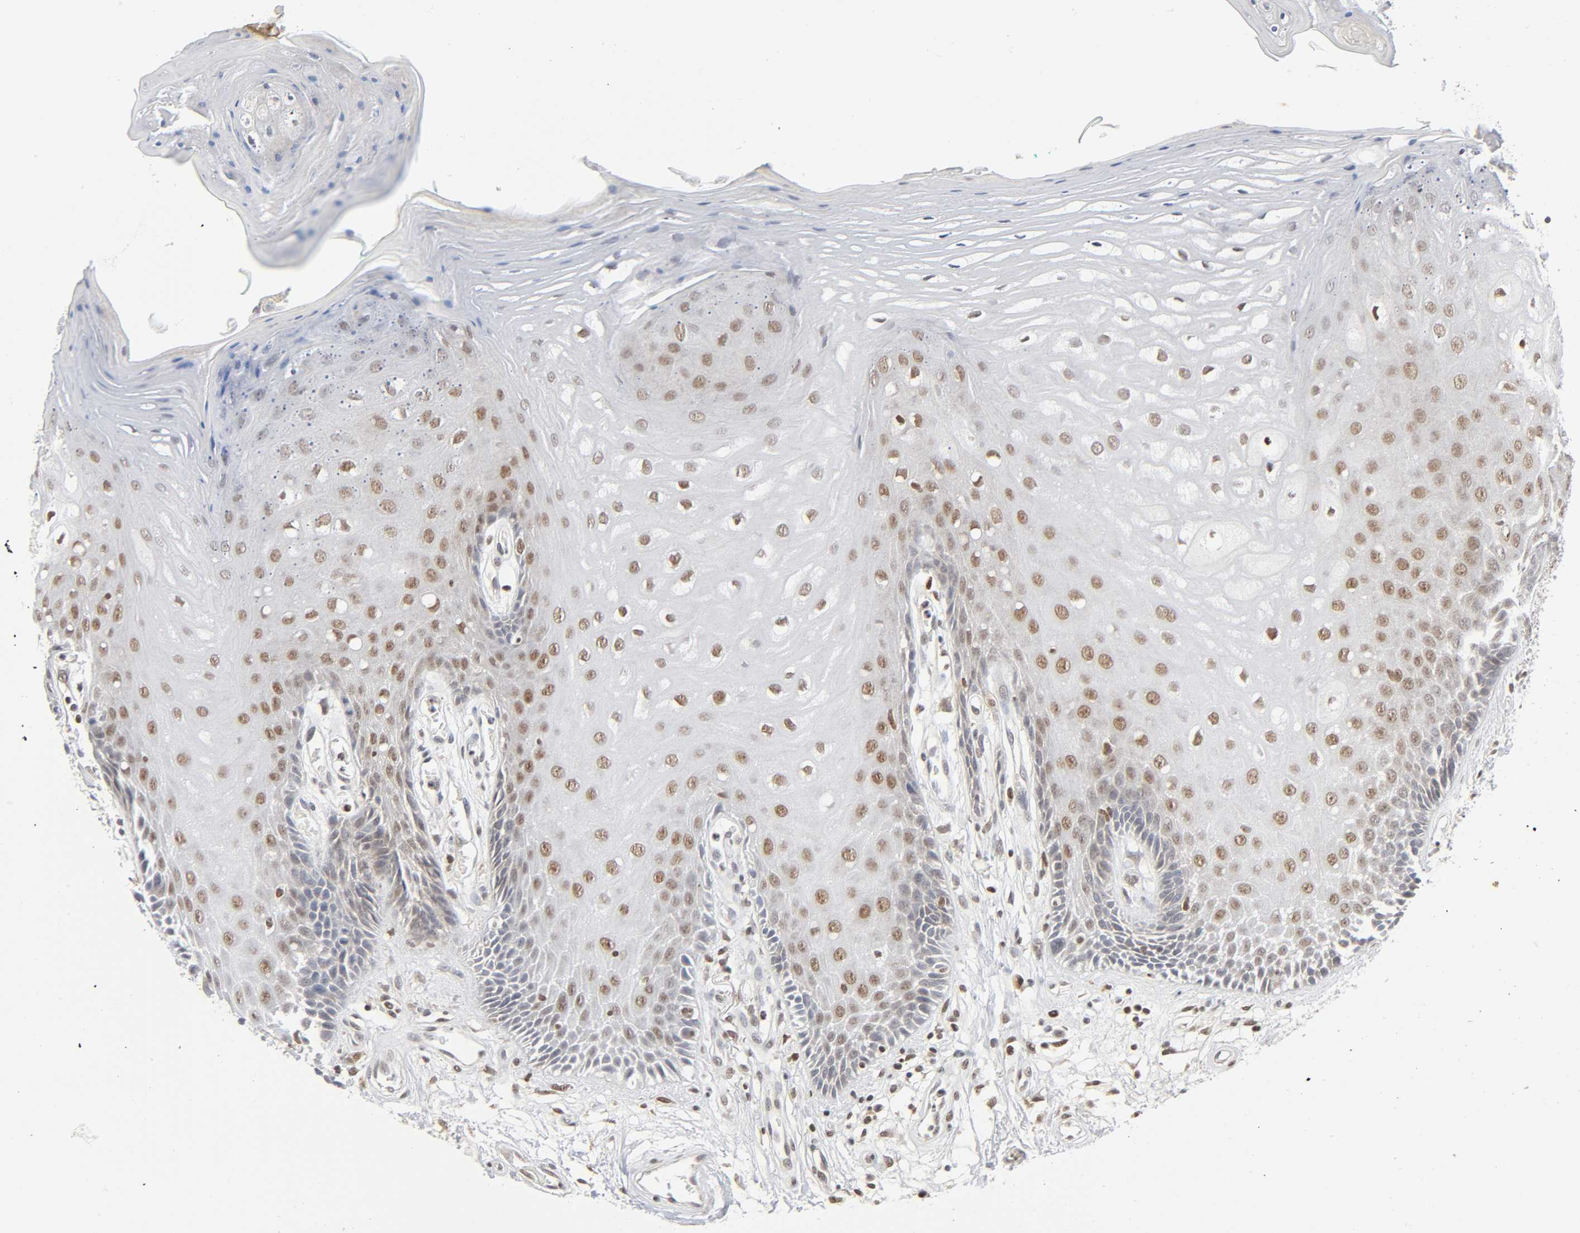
{"staining": {"intensity": "weak", "quantity": "25%-75%", "location": "nuclear"}, "tissue": "oral mucosa", "cell_type": "Squamous epithelial cells", "image_type": "normal", "snomed": [{"axis": "morphology", "description": "Normal tissue, NOS"}, {"axis": "morphology", "description": "Squamous cell carcinoma, NOS"}, {"axis": "topography", "description": "Skeletal muscle"}, {"axis": "topography", "description": "Oral tissue"}, {"axis": "topography", "description": "Head-Neck"}], "caption": "High-power microscopy captured an immunohistochemistry image of unremarkable oral mucosa, revealing weak nuclear positivity in approximately 25%-75% of squamous epithelial cells. Using DAB (3,3'-diaminobenzidine) (brown) and hematoxylin (blue) stains, captured at high magnification using brightfield microscopy.", "gene": "KAT2B", "patient": {"sex": "female", "age": 84}}